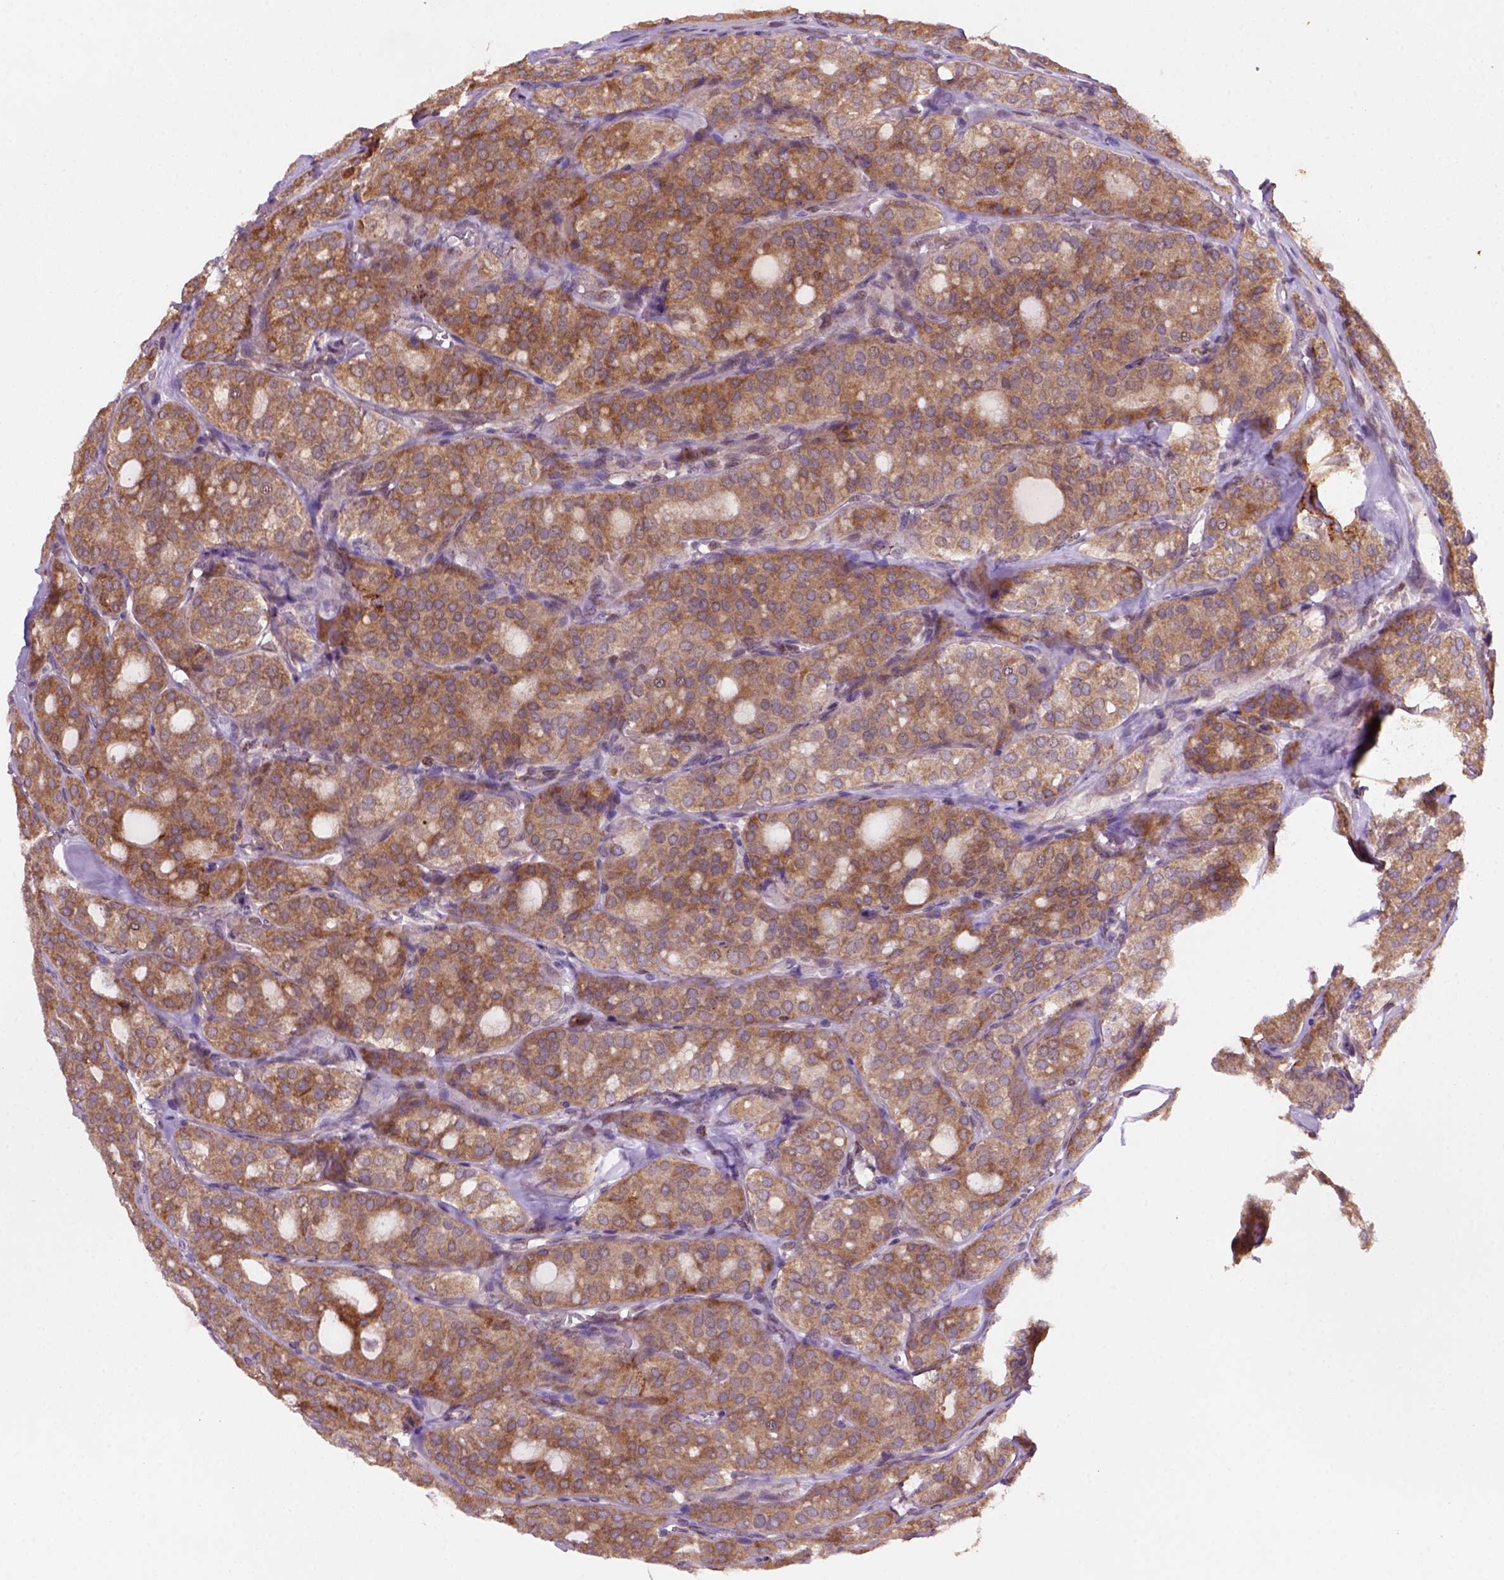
{"staining": {"intensity": "moderate", "quantity": ">75%", "location": "cytoplasmic/membranous"}, "tissue": "thyroid cancer", "cell_type": "Tumor cells", "image_type": "cancer", "snomed": [{"axis": "morphology", "description": "Follicular adenoma carcinoma, NOS"}, {"axis": "topography", "description": "Thyroid gland"}], "caption": "IHC (DAB (3,3'-diaminobenzidine)) staining of thyroid cancer (follicular adenoma carcinoma) shows moderate cytoplasmic/membranous protein expression in approximately >75% of tumor cells.", "gene": "FZD7", "patient": {"sex": "male", "age": 75}}